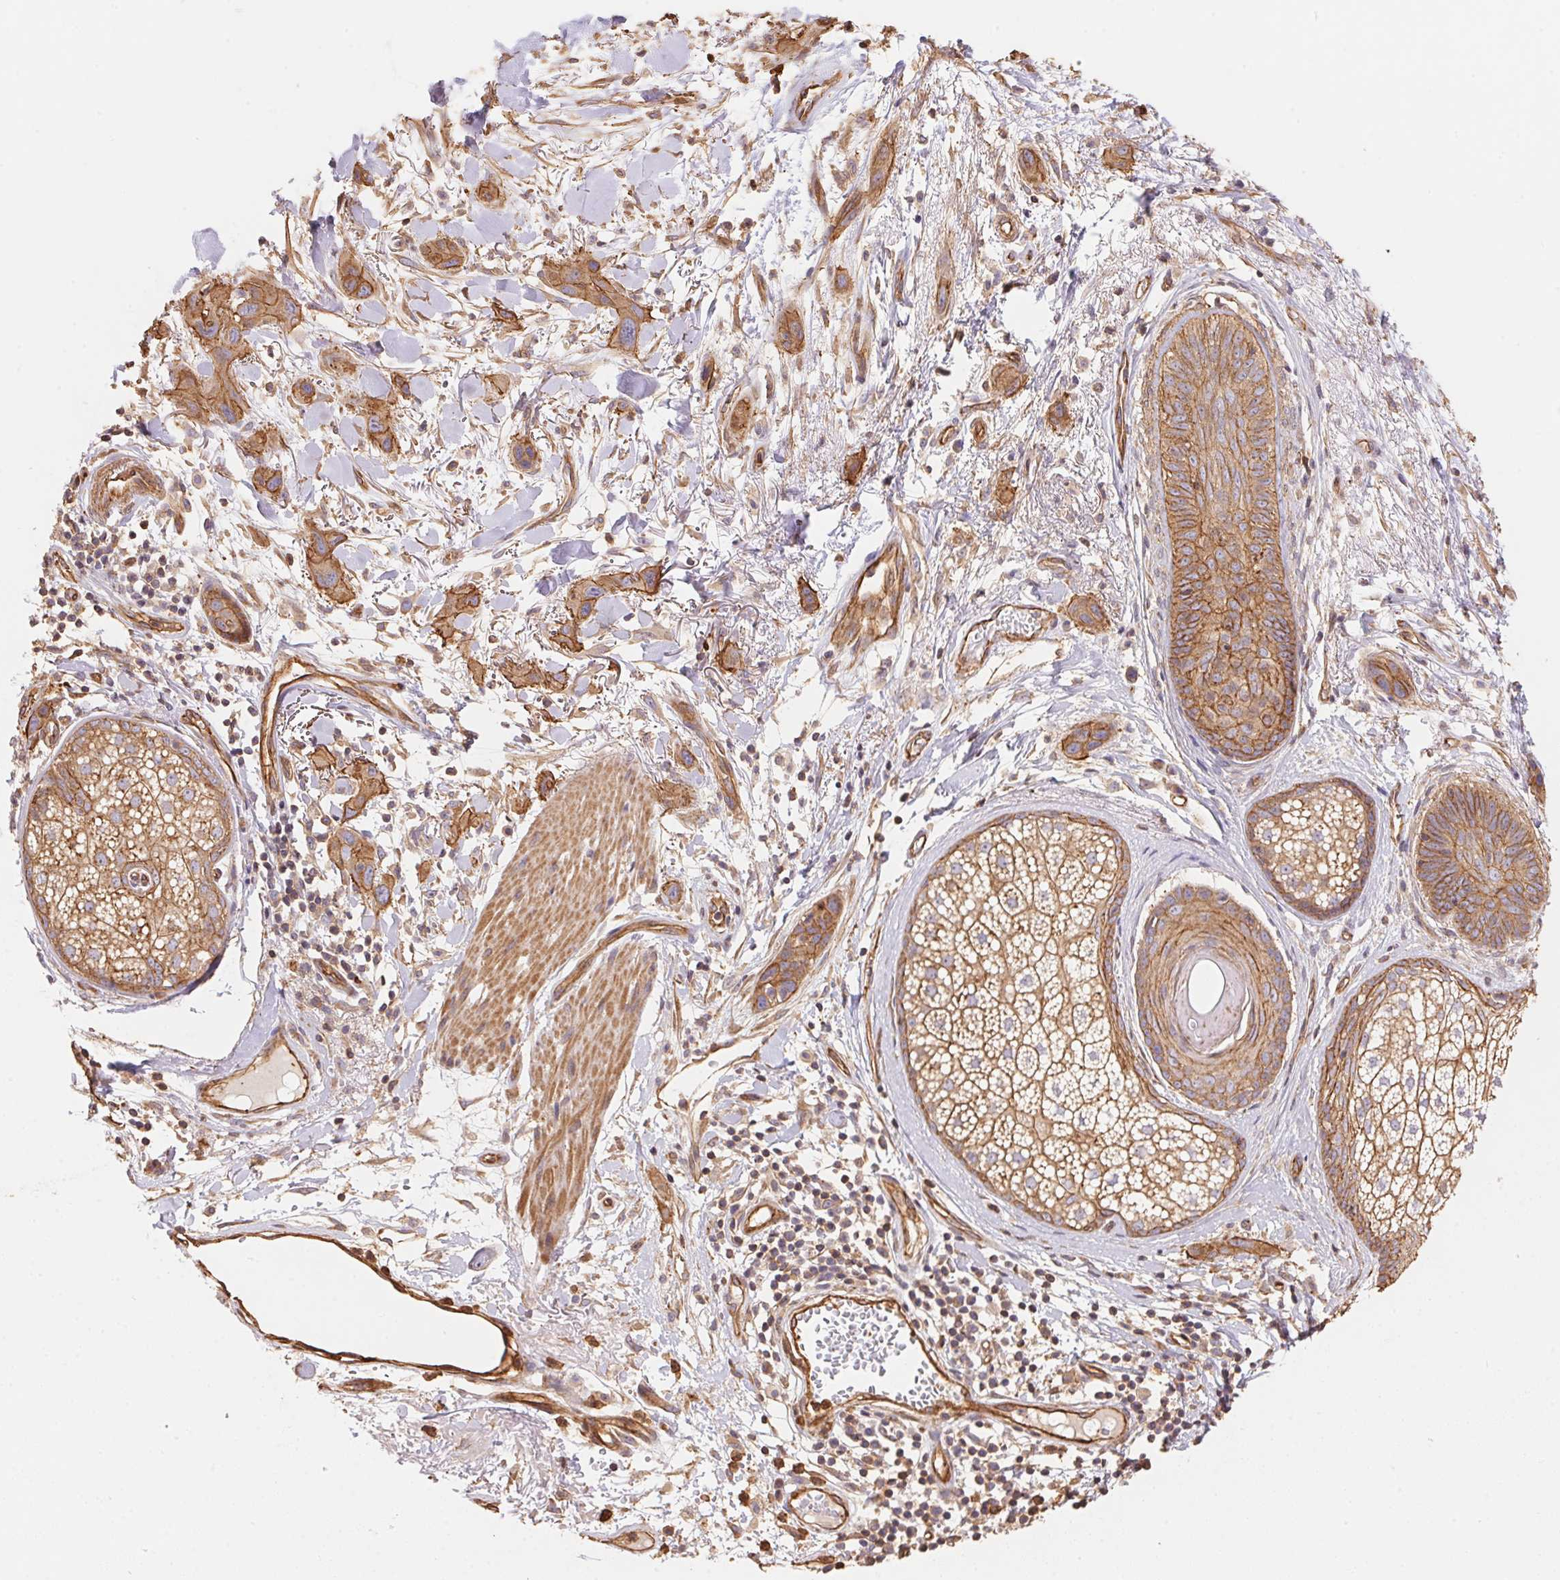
{"staining": {"intensity": "moderate", "quantity": ">75%", "location": "cytoplasmic/membranous"}, "tissue": "skin cancer", "cell_type": "Tumor cells", "image_type": "cancer", "snomed": [{"axis": "morphology", "description": "Squamous cell carcinoma, NOS"}, {"axis": "topography", "description": "Skin"}], "caption": "The immunohistochemical stain labels moderate cytoplasmic/membranous positivity in tumor cells of skin cancer (squamous cell carcinoma) tissue. (DAB IHC with brightfield microscopy, high magnification).", "gene": "FRAS1", "patient": {"sex": "male", "age": 79}}